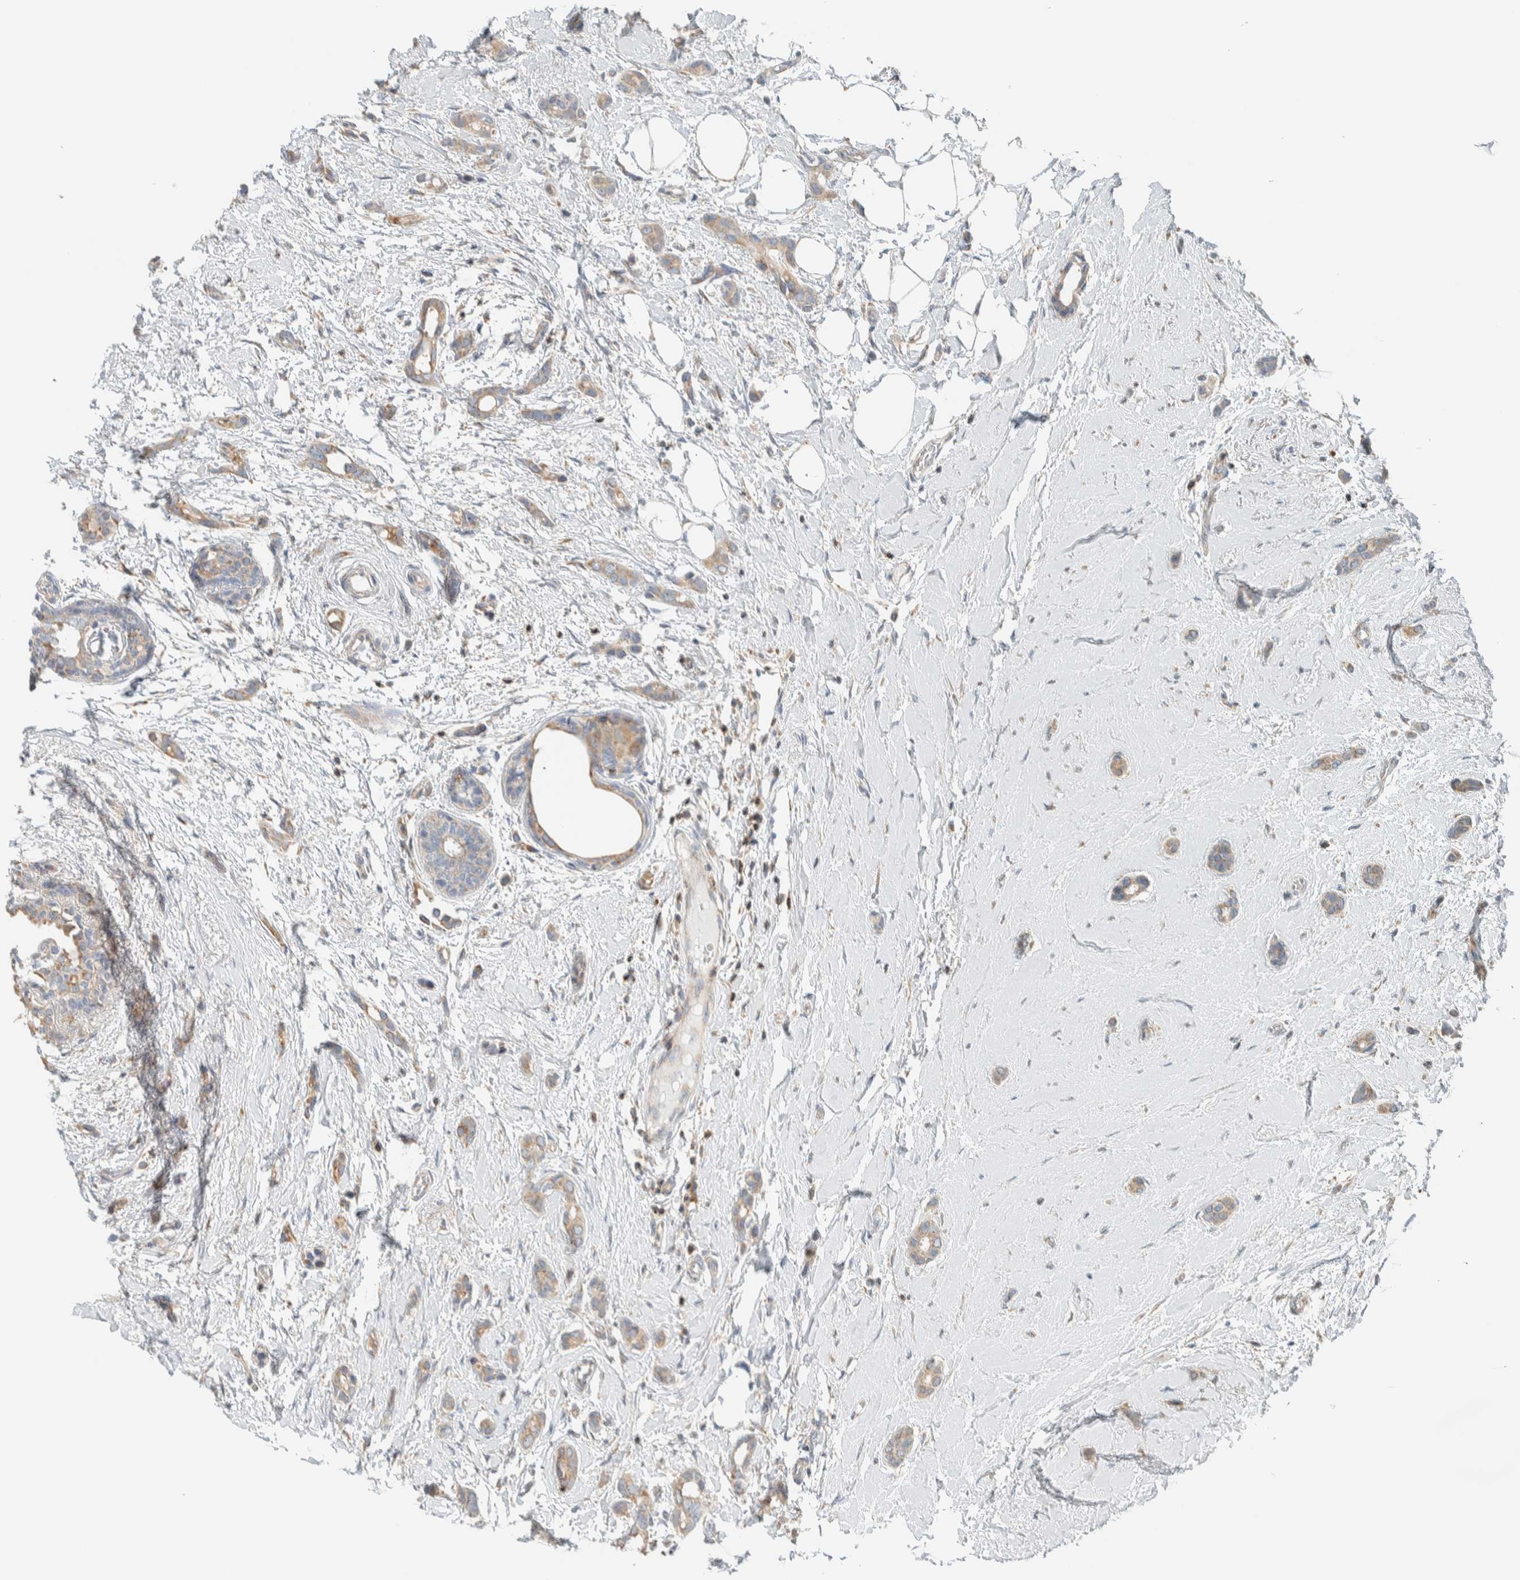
{"staining": {"intensity": "weak", "quantity": ">75%", "location": "cytoplasmic/membranous"}, "tissue": "breast cancer", "cell_type": "Tumor cells", "image_type": "cancer", "snomed": [{"axis": "morphology", "description": "Duct carcinoma"}, {"axis": "topography", "description": "Breast"}], "caption": "This image exhibits immunohistochemistry (IHC) staining of breast cancer, with low weak cytoplasmic/membranous staining in approximately >75% of tumor cells.", "gene": "CCDC57", "patient": {"sex": "female", "age": 55}}